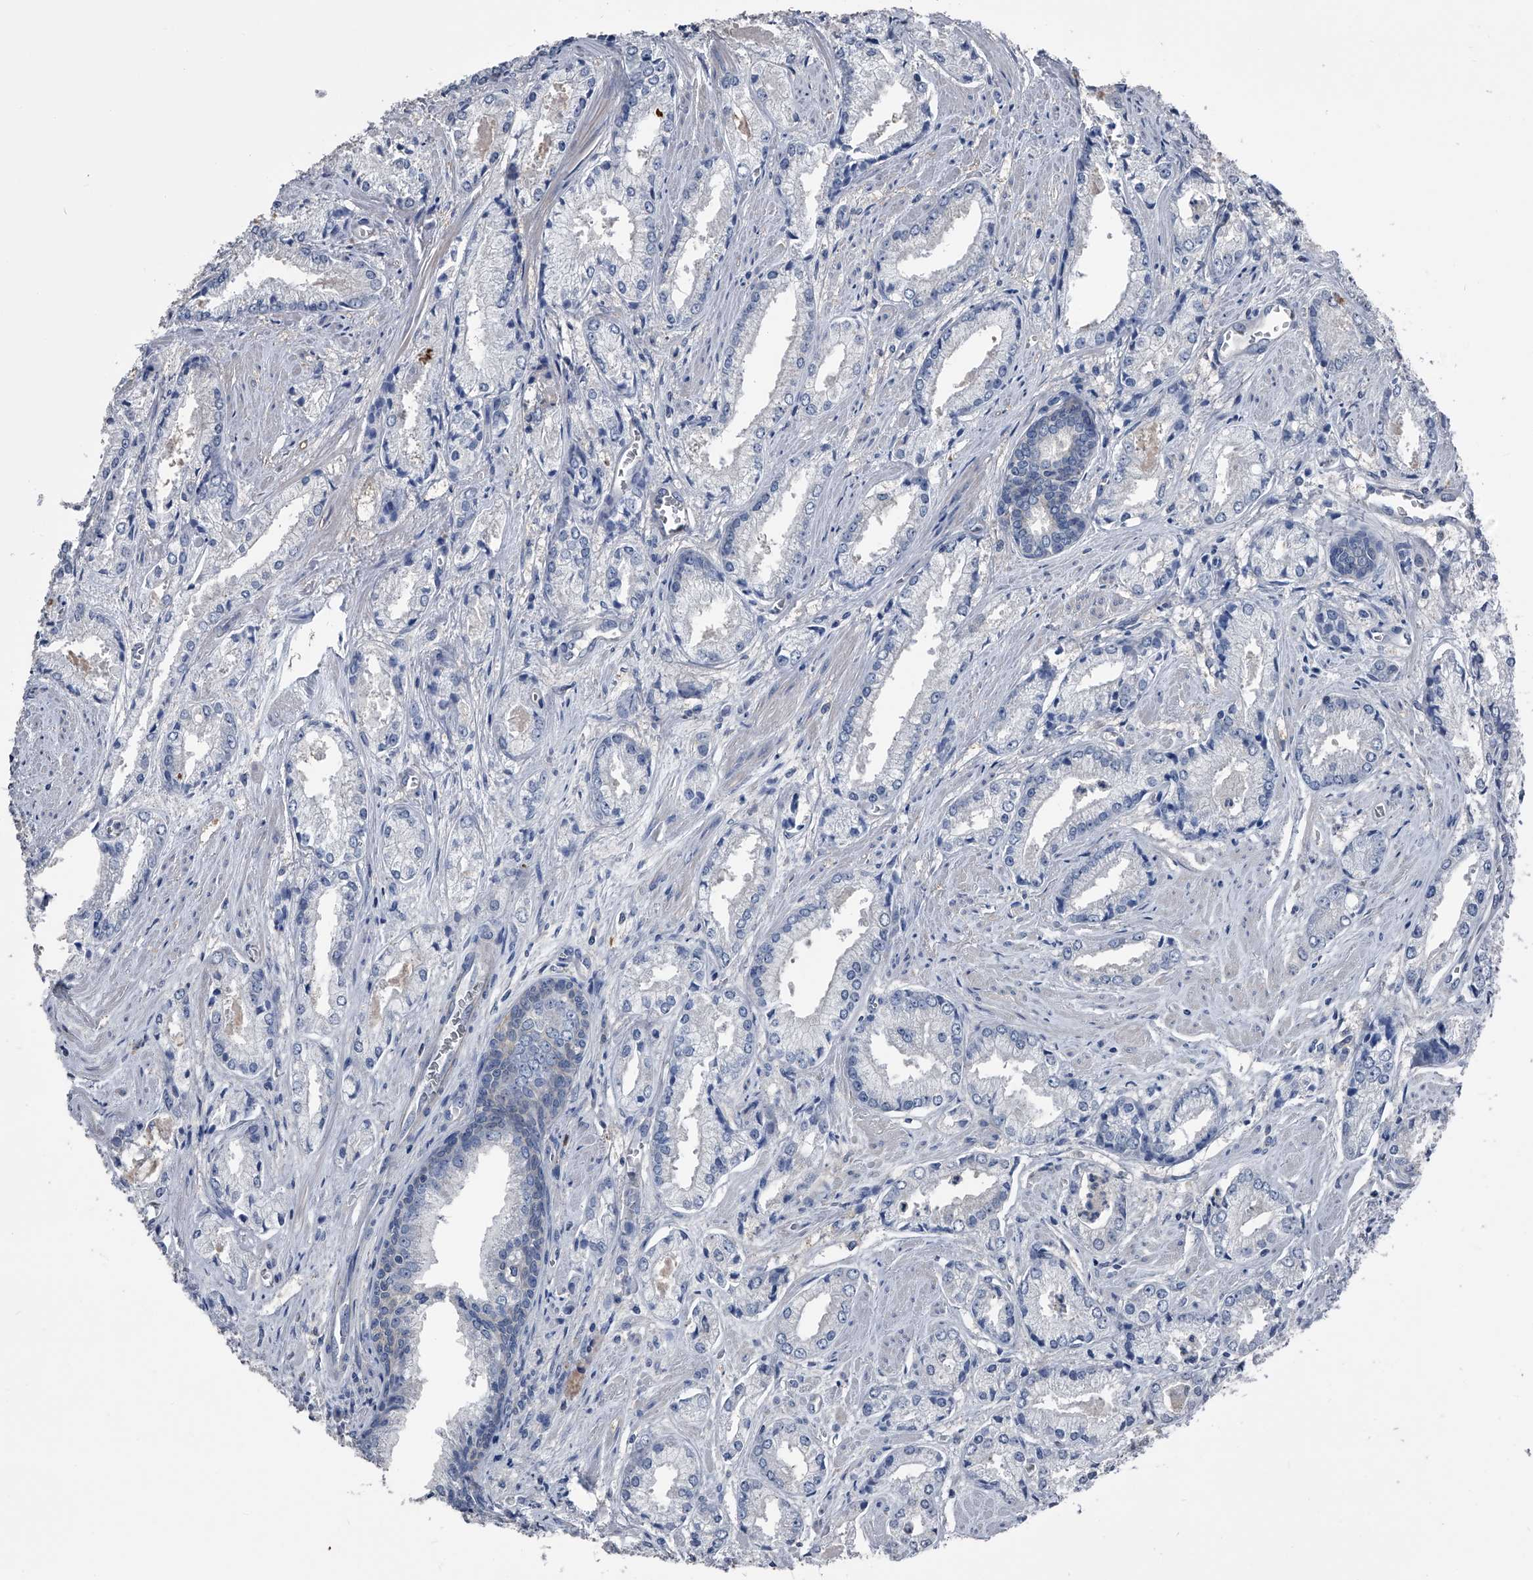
{"staining": {"intensity": "negative", "quantity": "none", "location": "none"}, "tissue": "prostate cancer", "cell_type": "Tumor cells", "image_type": "cancer", "snomed": [{"axis": "morphology", "description": "Adenocarcinoma, Low grade"}, {"axis": "topography", "description": "Prostate"}], "caption": "Human prostate adenocarcinoma (low-grade) stained for a protein using immunohistochemistry (IHC) exhibits no staining in tumor cells.", "gene": "KIF13A", "patient": {"sex": "male", "age": 54}}